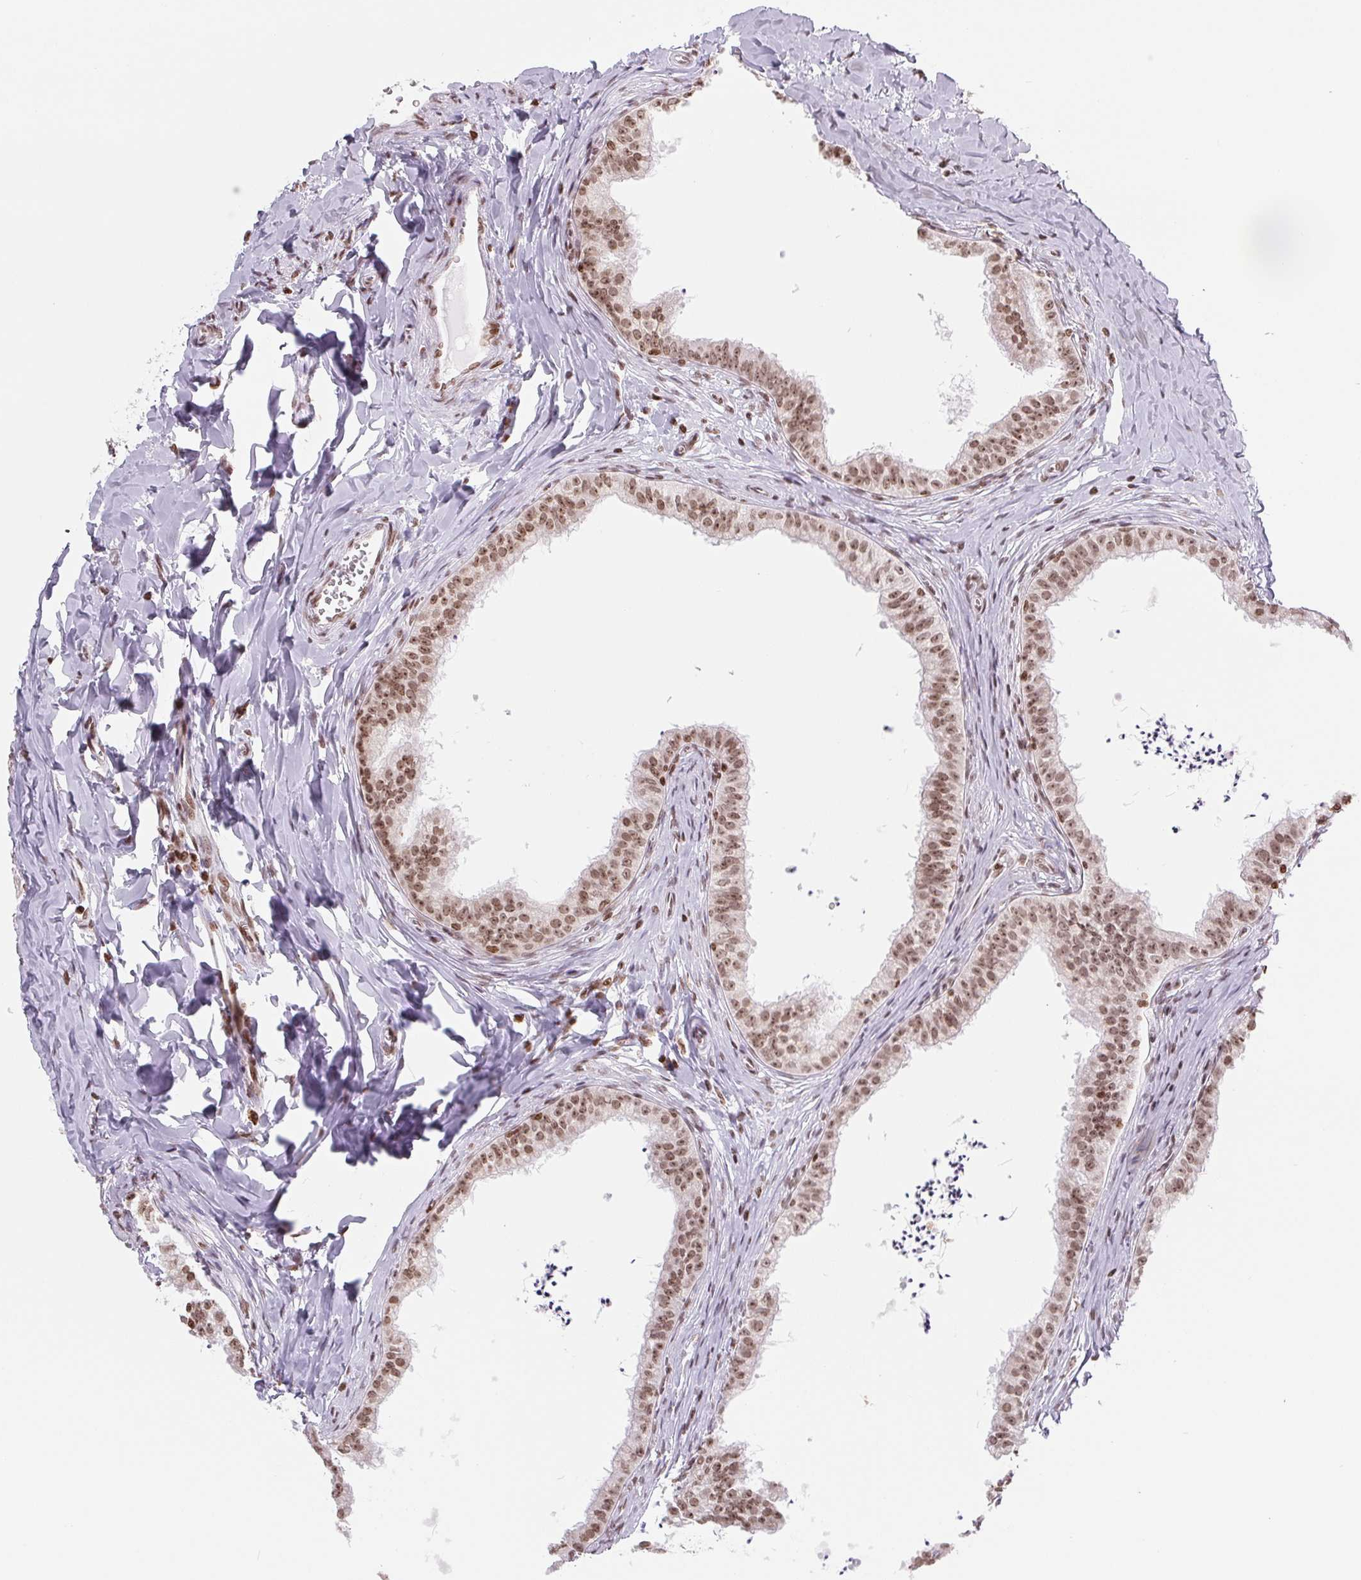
{"staining": {"intensity": "moderate", "quantity": ">75%", "location": "nuclear"}, "tissue": "epididymis", "cell_type": "Glandular cells", "image_type": "normal", "snomed": [{"axis": "morphology", "description": "Normal tissue, NOS"}, {"axis": "topography", "description": "Epididymis"}], "caption": "Moderate nuclear positivity is appreciated in about >75% of glandular cells in benign epididymis.", "gene": "SMIM12", "patient": {"sex": "male", "age": 24}}